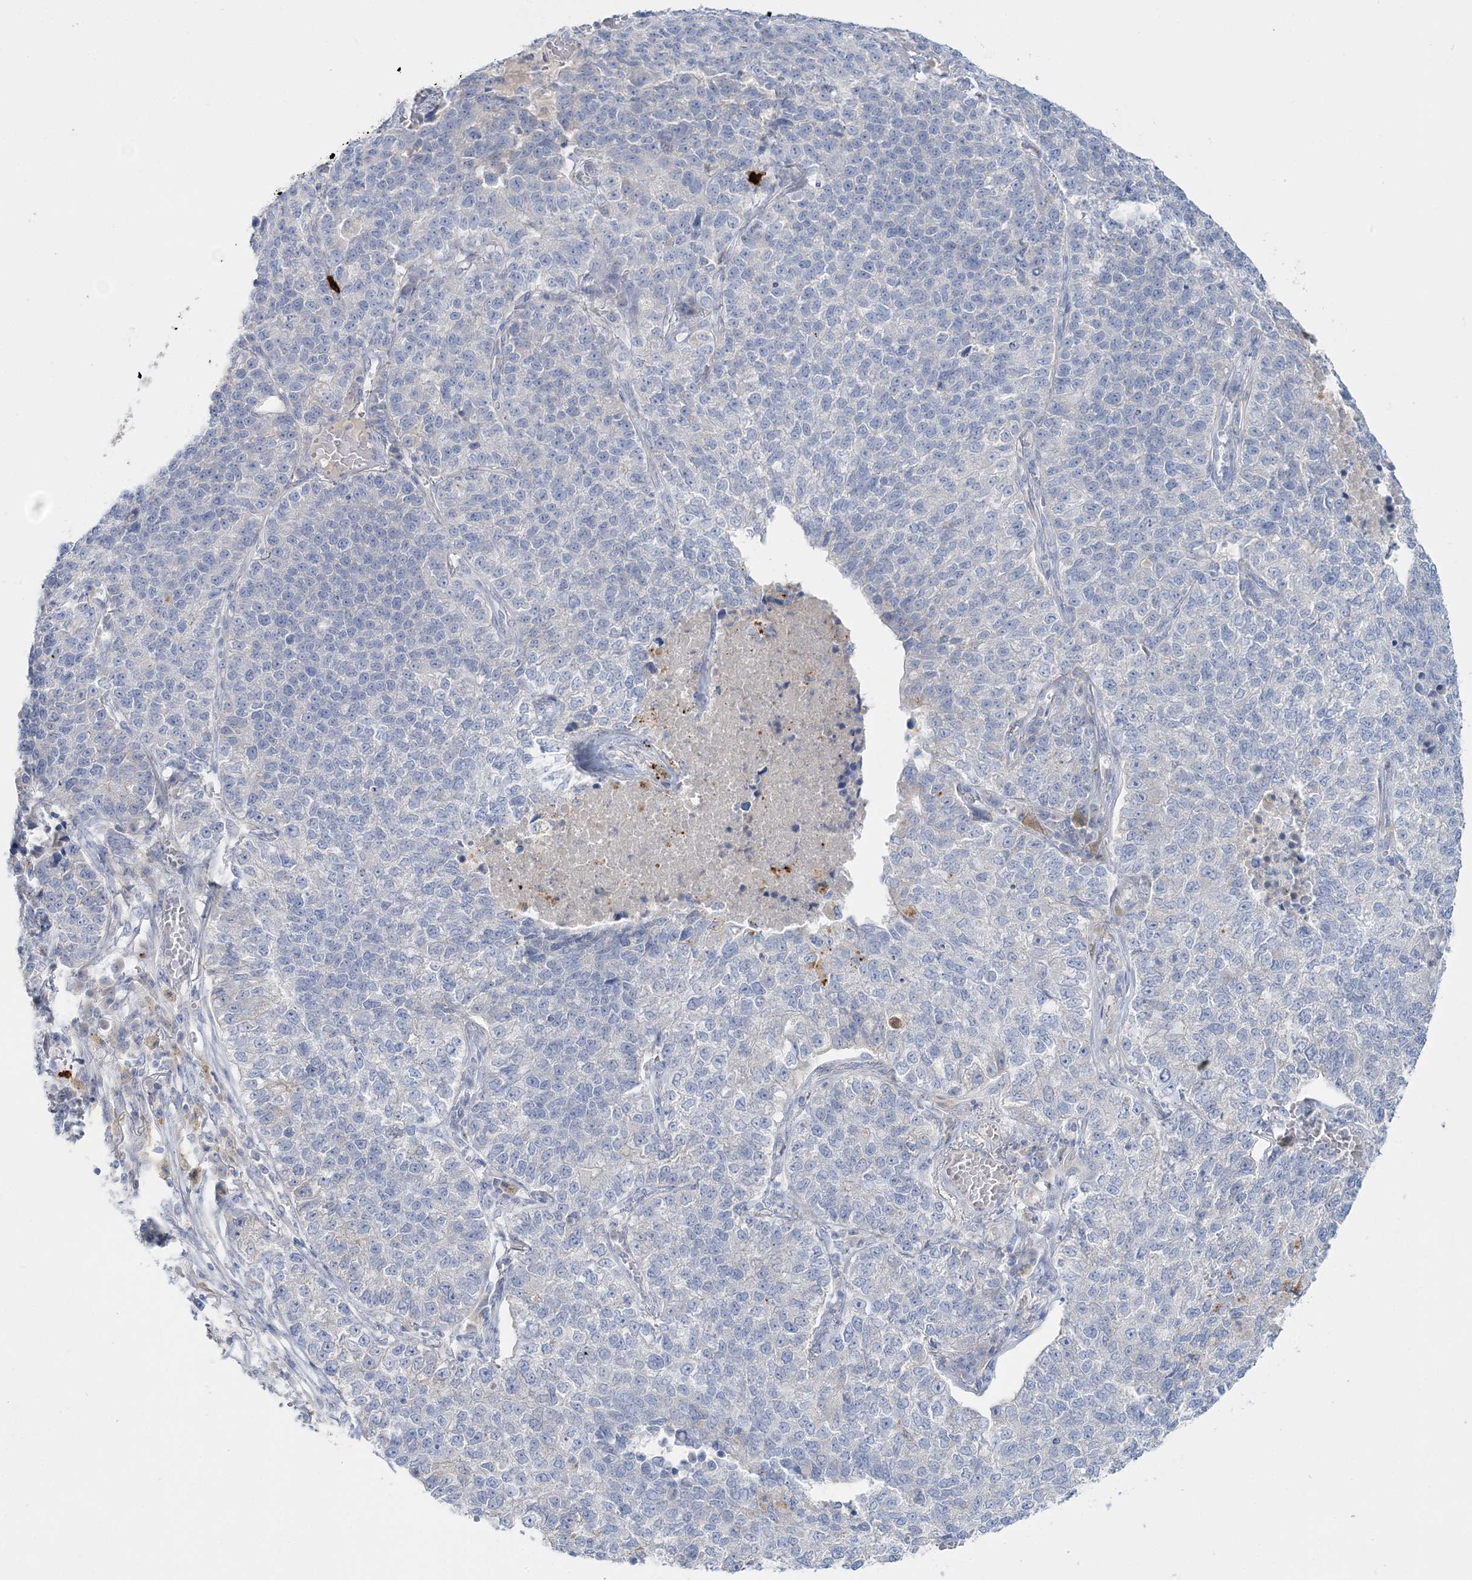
{"staining": {"intensity": "negative", "quantity": "none", "location": "none"}, "tissue": "lung cancer", "cell_type": "Tumor cells", "image_type": "cancer", "snomed": [{"axis": "morphology", "description": "Adenocarcinoma, NOS"}, {"axis": "topography", "description": "Lung"}], "caption": "Immunohistochemistry of adenocarcinoma (lung) reveals no staining in tumor cells. Brightfield microscopy of immunohistochemistry stained with DAB (3,3'-diaminobenzidine) (brown) and hematoxylin (blue), captured at high magnification.", "gene": "WDSUB1", "patient": {"sex": "male", "age": 49}}